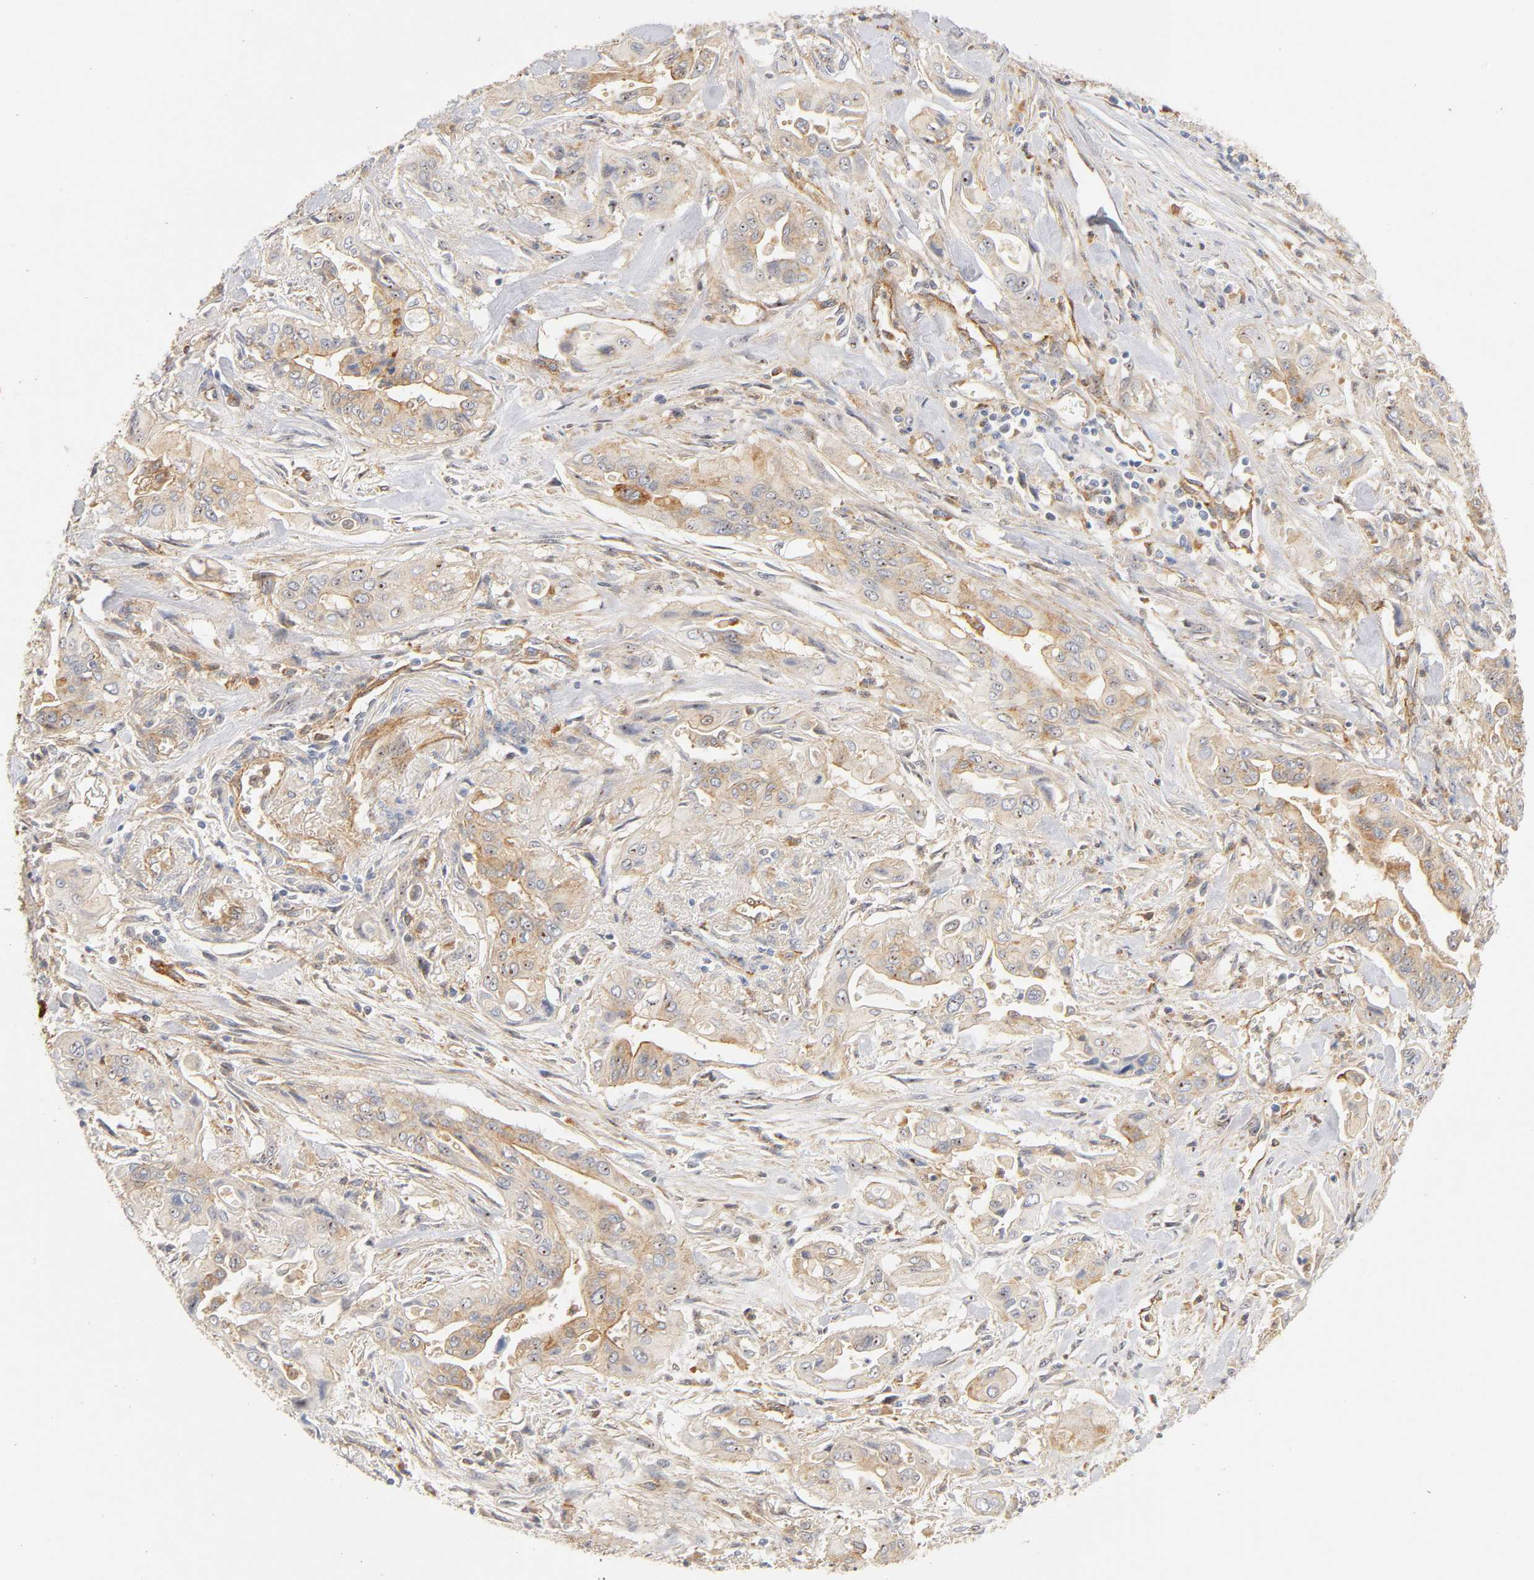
{"staining": {"intensity": "moderate", "quantity": ">75%", "location": "cytoplasmic/membranous,nuclear"}, "tissue": "pancreatic cancer", "cell_type": "Tumor cells", "image_type": "cancer", "snomed": [{"axis": "morphology", "description": "Adenocarcinoma, NOS"}, {"axis": "topography", "description": "Pancreas"}], "caption": "Pancreatic adenocarcinoma was stained to show a protein in brown. There is medium levels of moderate cytoplasmic/membranous and nuclear staining in approximately >75% of tumor cells.", "gene": "PLD1", "patient": {"sex": "male", "age": 77}}